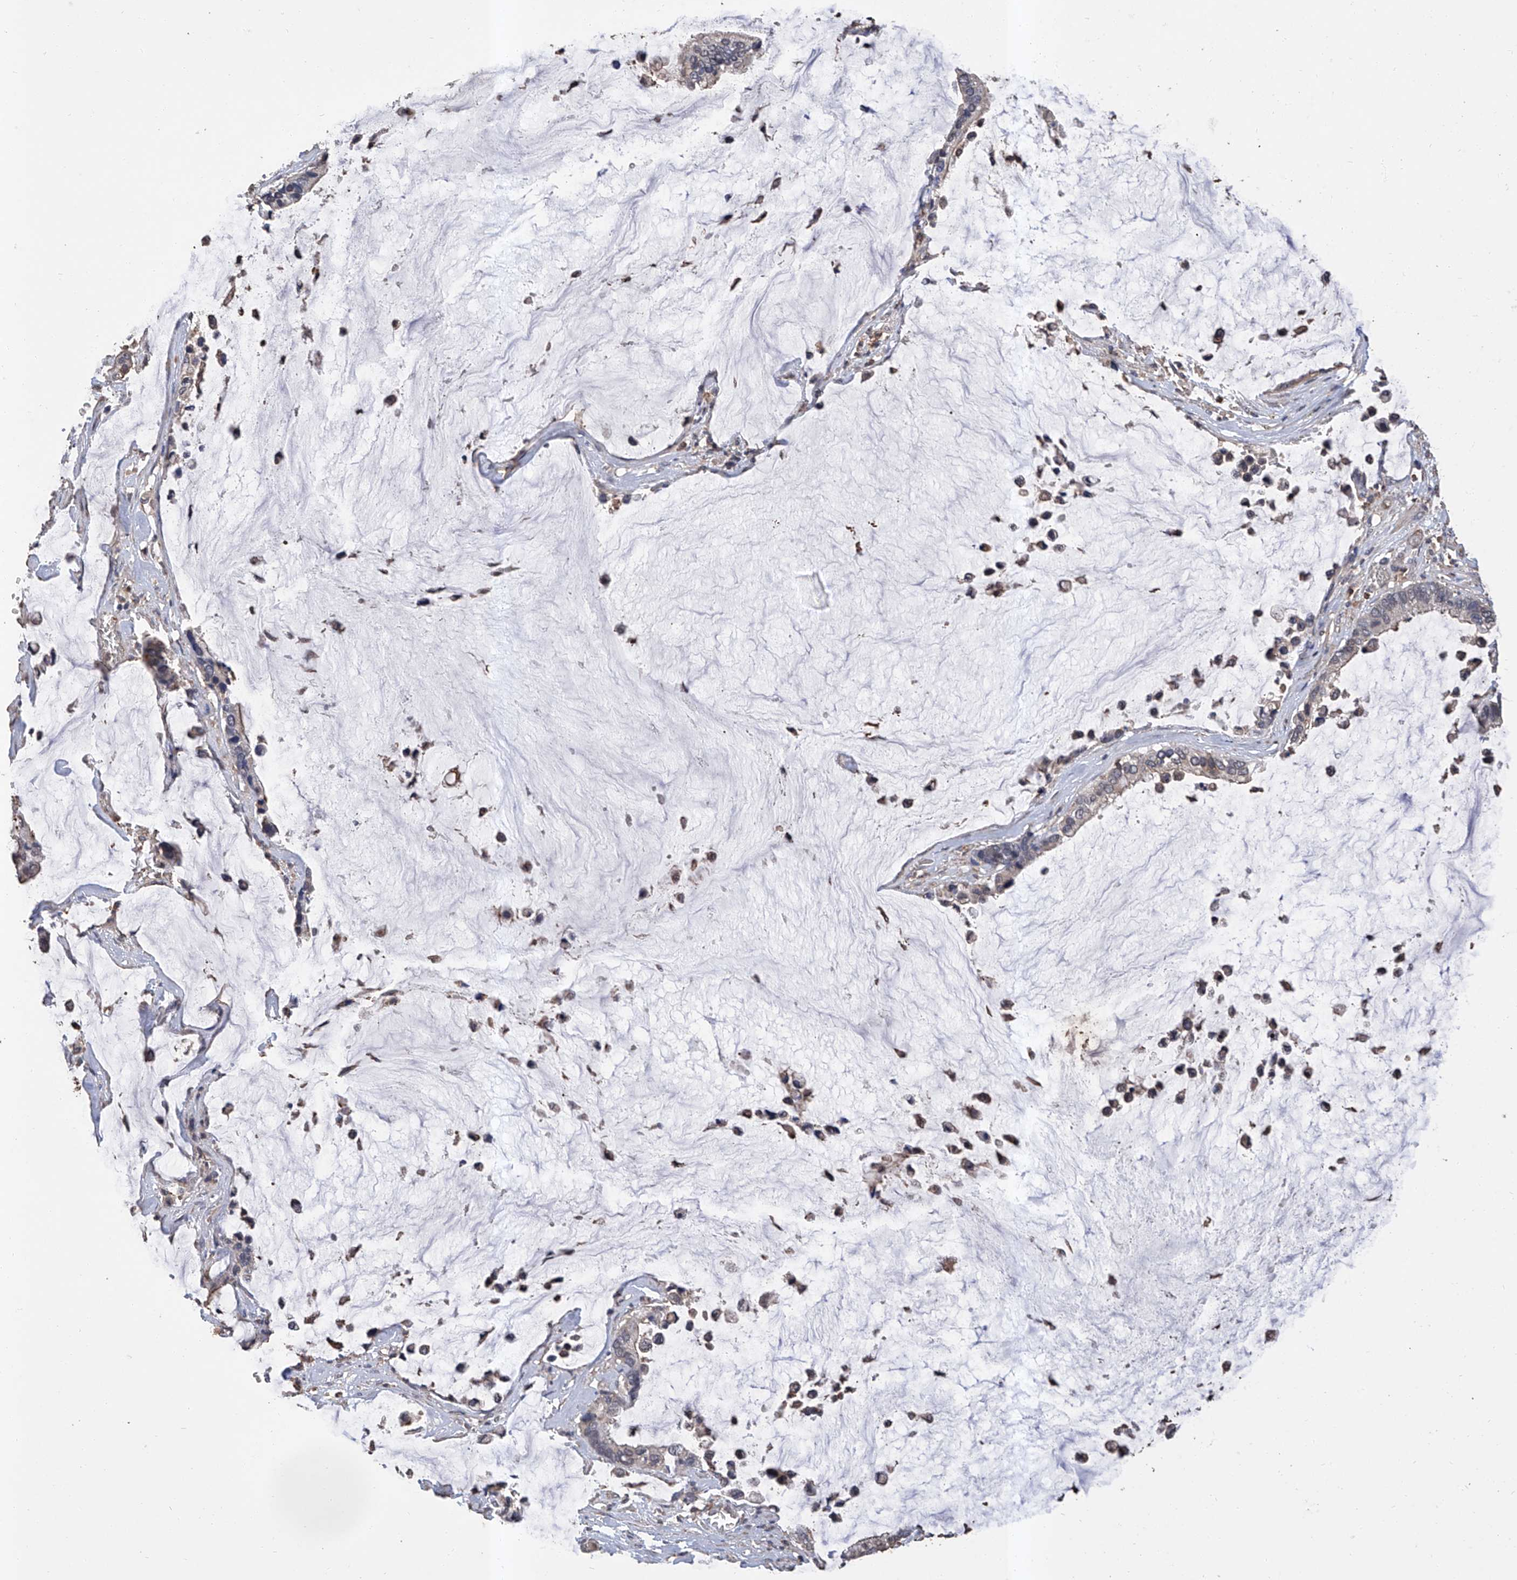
{"staining": {"intensity": "weak", "quantity": "<25%", "location": "cytoplasmic/membranous"}, "tissue": "pancreatic cancer", "cell_type": "Tumor cells", "image_type": "cancer", "snomed": [{"axis": "morphology", "description": "Adenocarcinoma, NOS"}, {"axis": "topography", "description": "Pancreas"}], "caption": "DAB (3,3'-diaminobenzidine) immunohistochemical staining of human pancreatic cancer demonstrates no significant staining in tumor cells.", "gene": "GPT", "patient": {"sex": "male", "age": 41}}